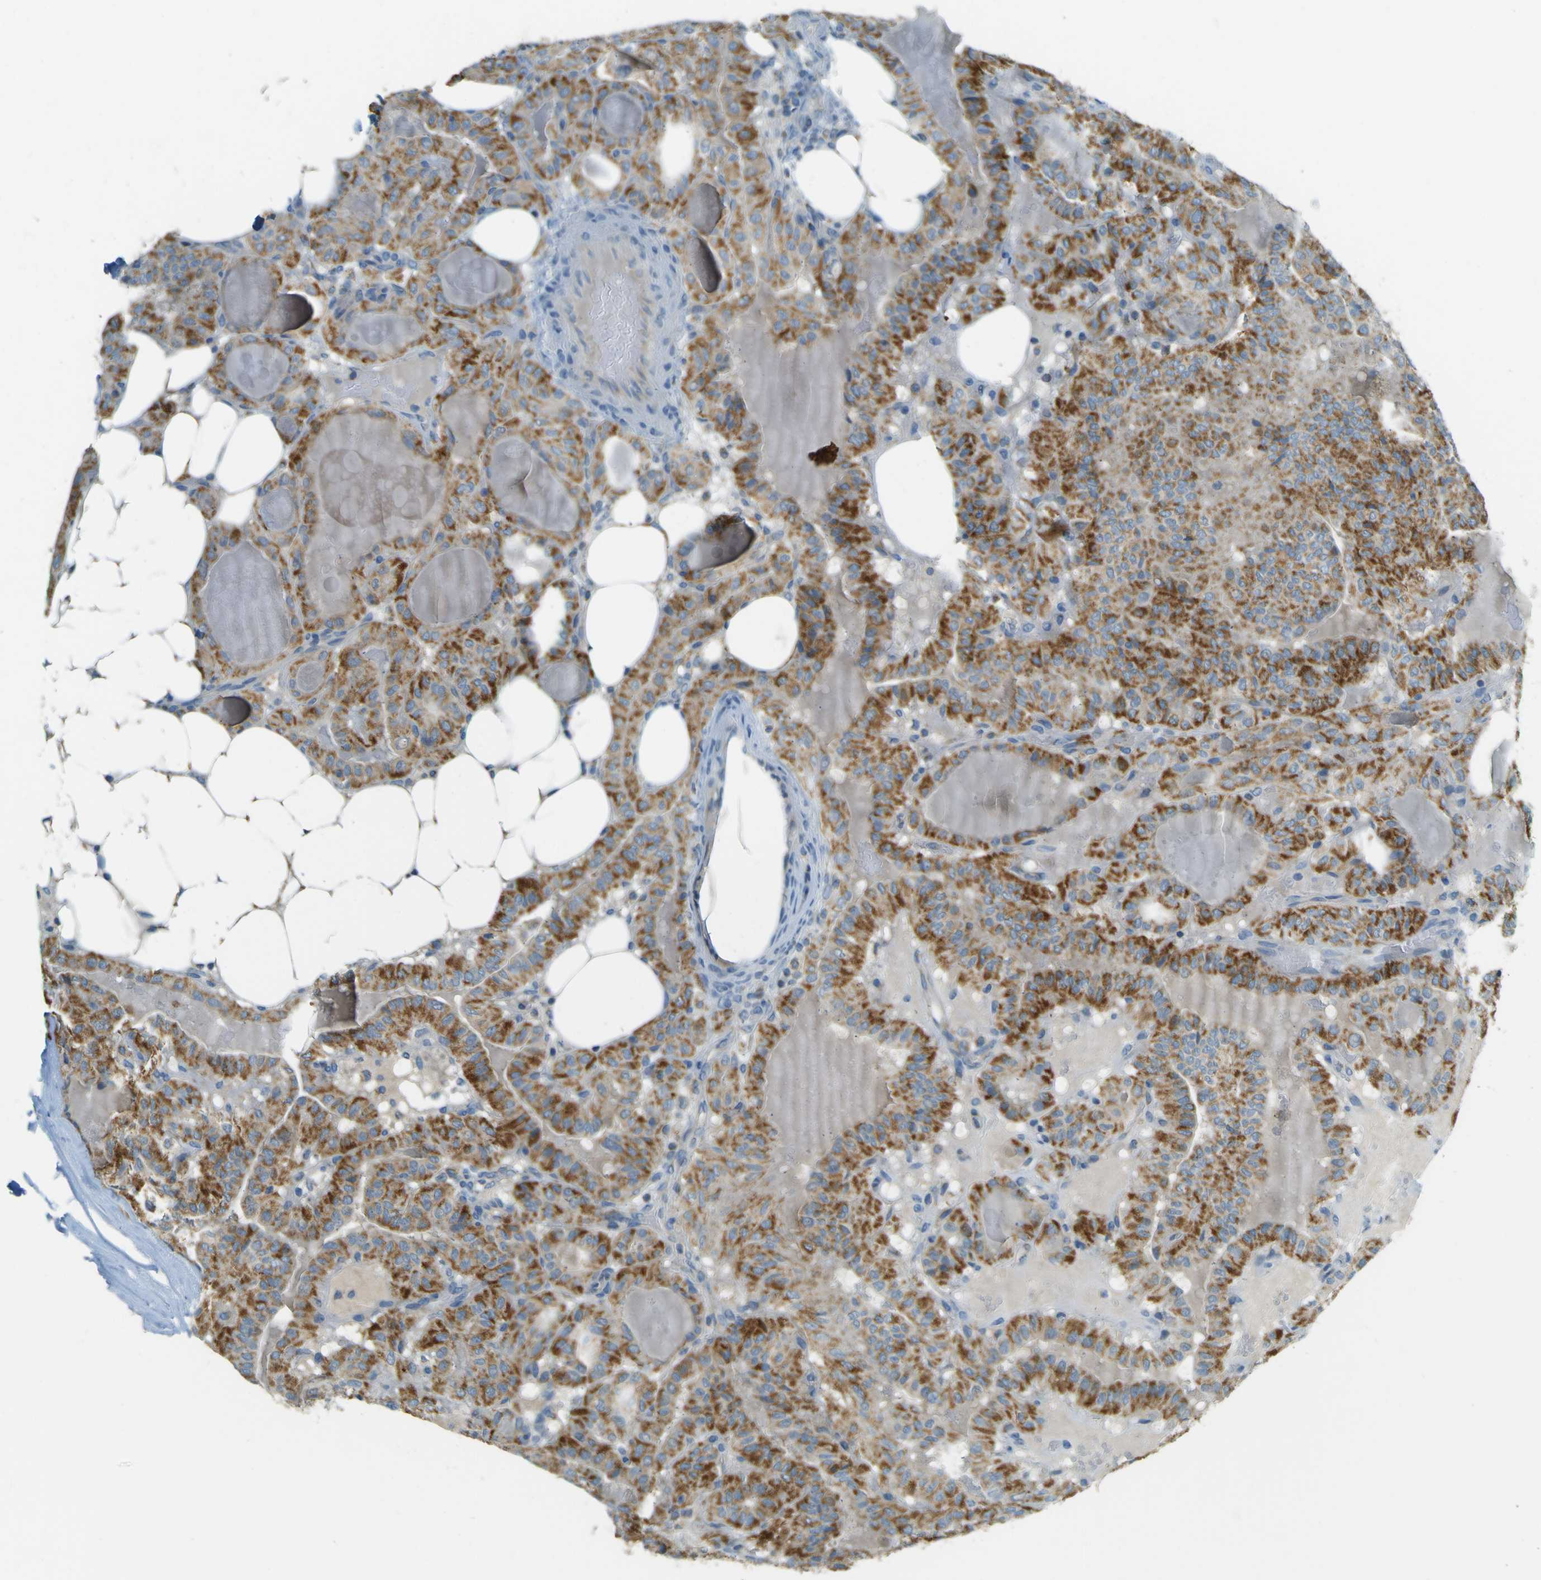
{"staining": {"intensity": "moderate", "quantity": ">75%", "location": "cytoplasmic/membranous"}, "tissue": "thyroid cancer", "cell_type": "Tumor cells", "image_type": "cancer", "snomed": [{"axis": "morphology", "description": "Papillary adenocarcinoma, NOS"}, {"axis": "topography", "description": "Thyroid gland"}], "caption": "Immunohistochemical staining of human thyroid cancer (papillary adenocarcinoma) reveals medium levels of moderate cytoplasmic/membranous expression in about >75% of tumor cells. The protein is stained brown, and the nuclei are stained in blue (DAB (3,3'-diaminobenzidine) IHC with brightfield microscopy, high magnification).", "gene": "FKTN", "patient": {"sex": "male", "age": 77}}